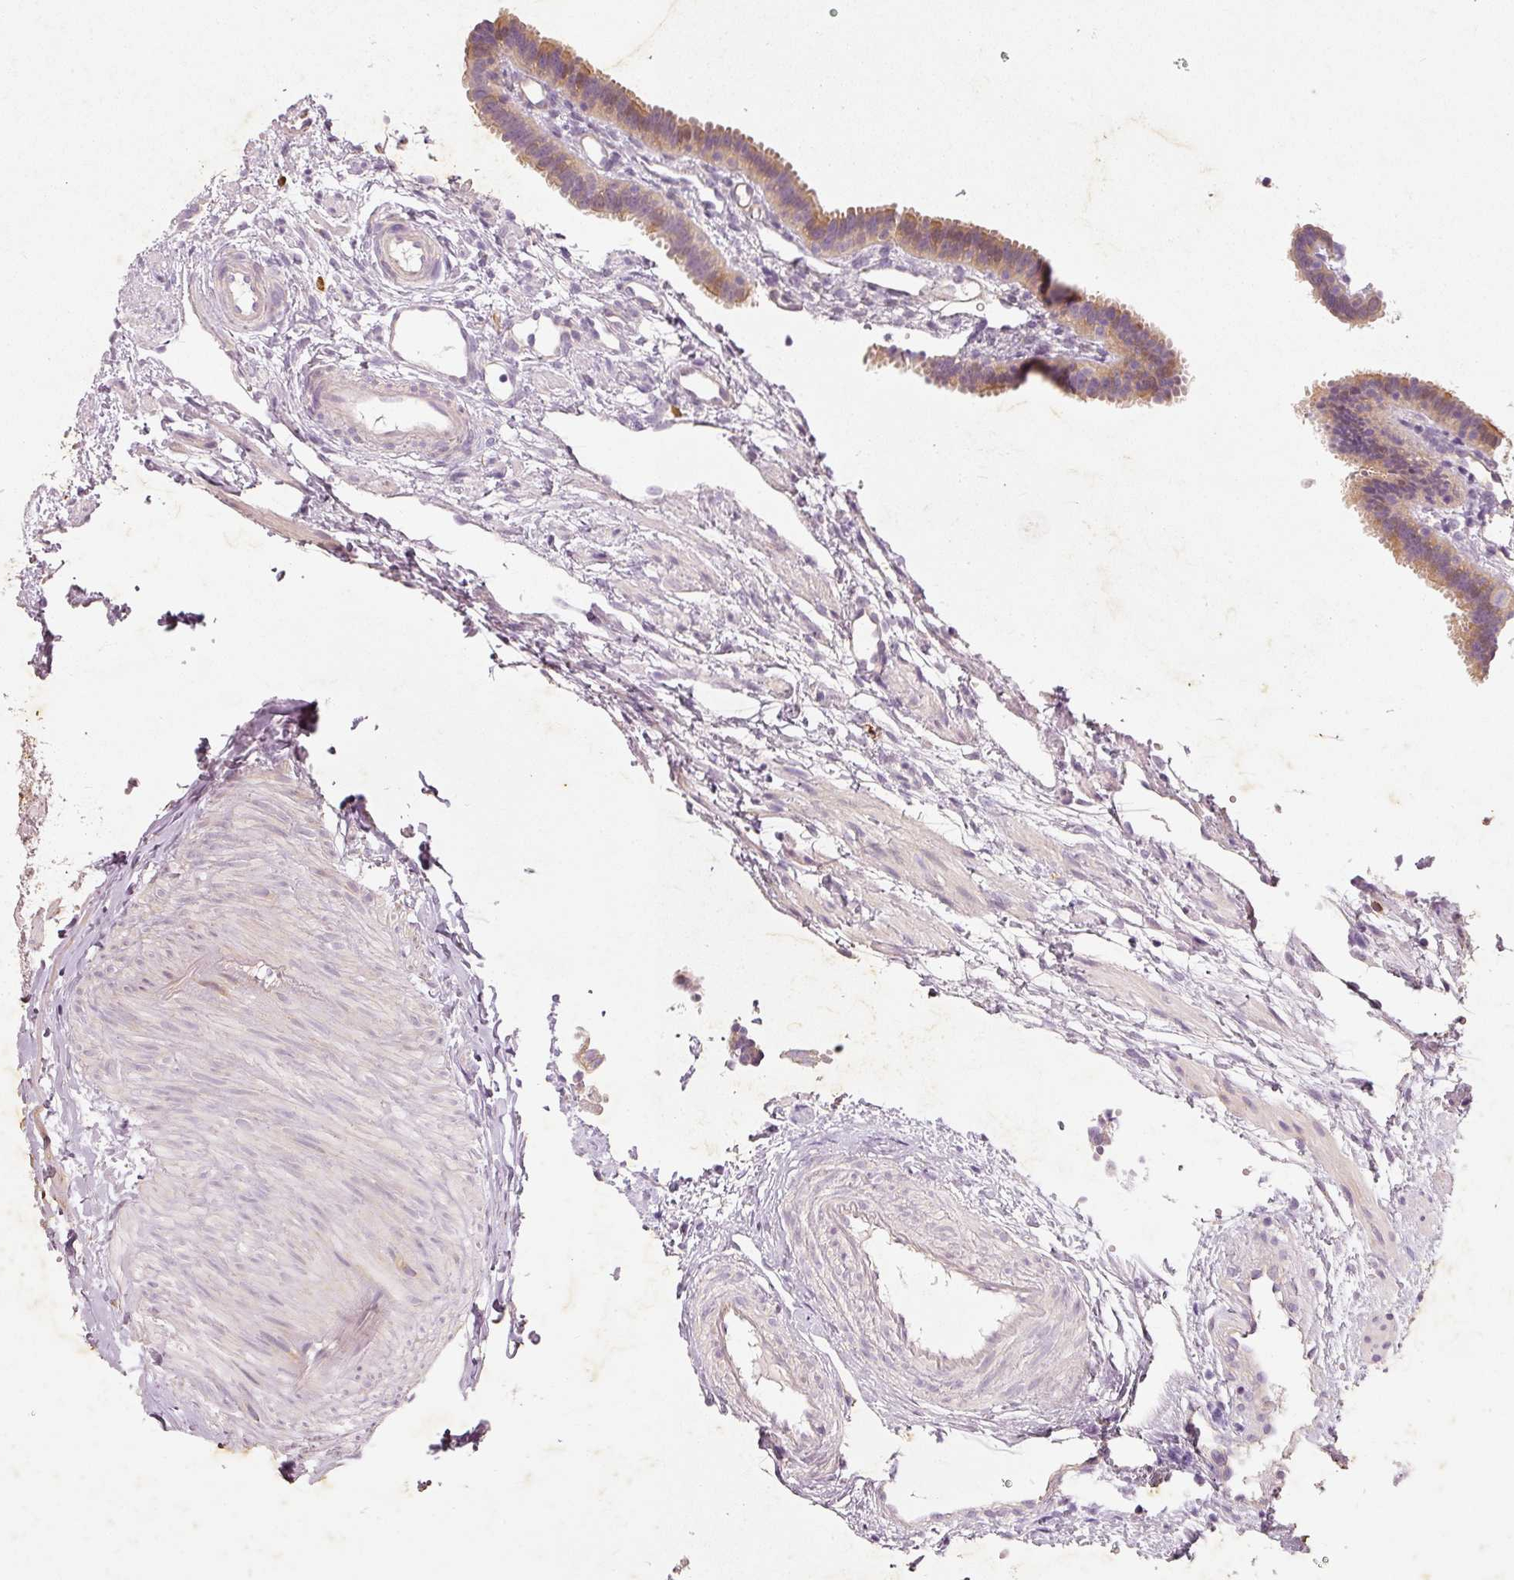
{"staining": {"intensity": "weak", "quantity": ">75%", "location": "cytoplasmic/membranous"}, "tissue": "fallopian tube", "cell_type": "Glandular cells", "image_type": "normal", "snomed": [{"axis": "morphology", "description": "Normal tissue, NOS"}, {"axis": "topography", "description": "Fallopian tube"}], "caption": "Immunohistochemical staining of benign fallopian tube displays weak cytoplasmic/membranous protein positivity in about >75% of glandular cells. Nuclei are stained in blue.", "gene": "RGL2", "patient": {"sex": "female", "age": 37}}